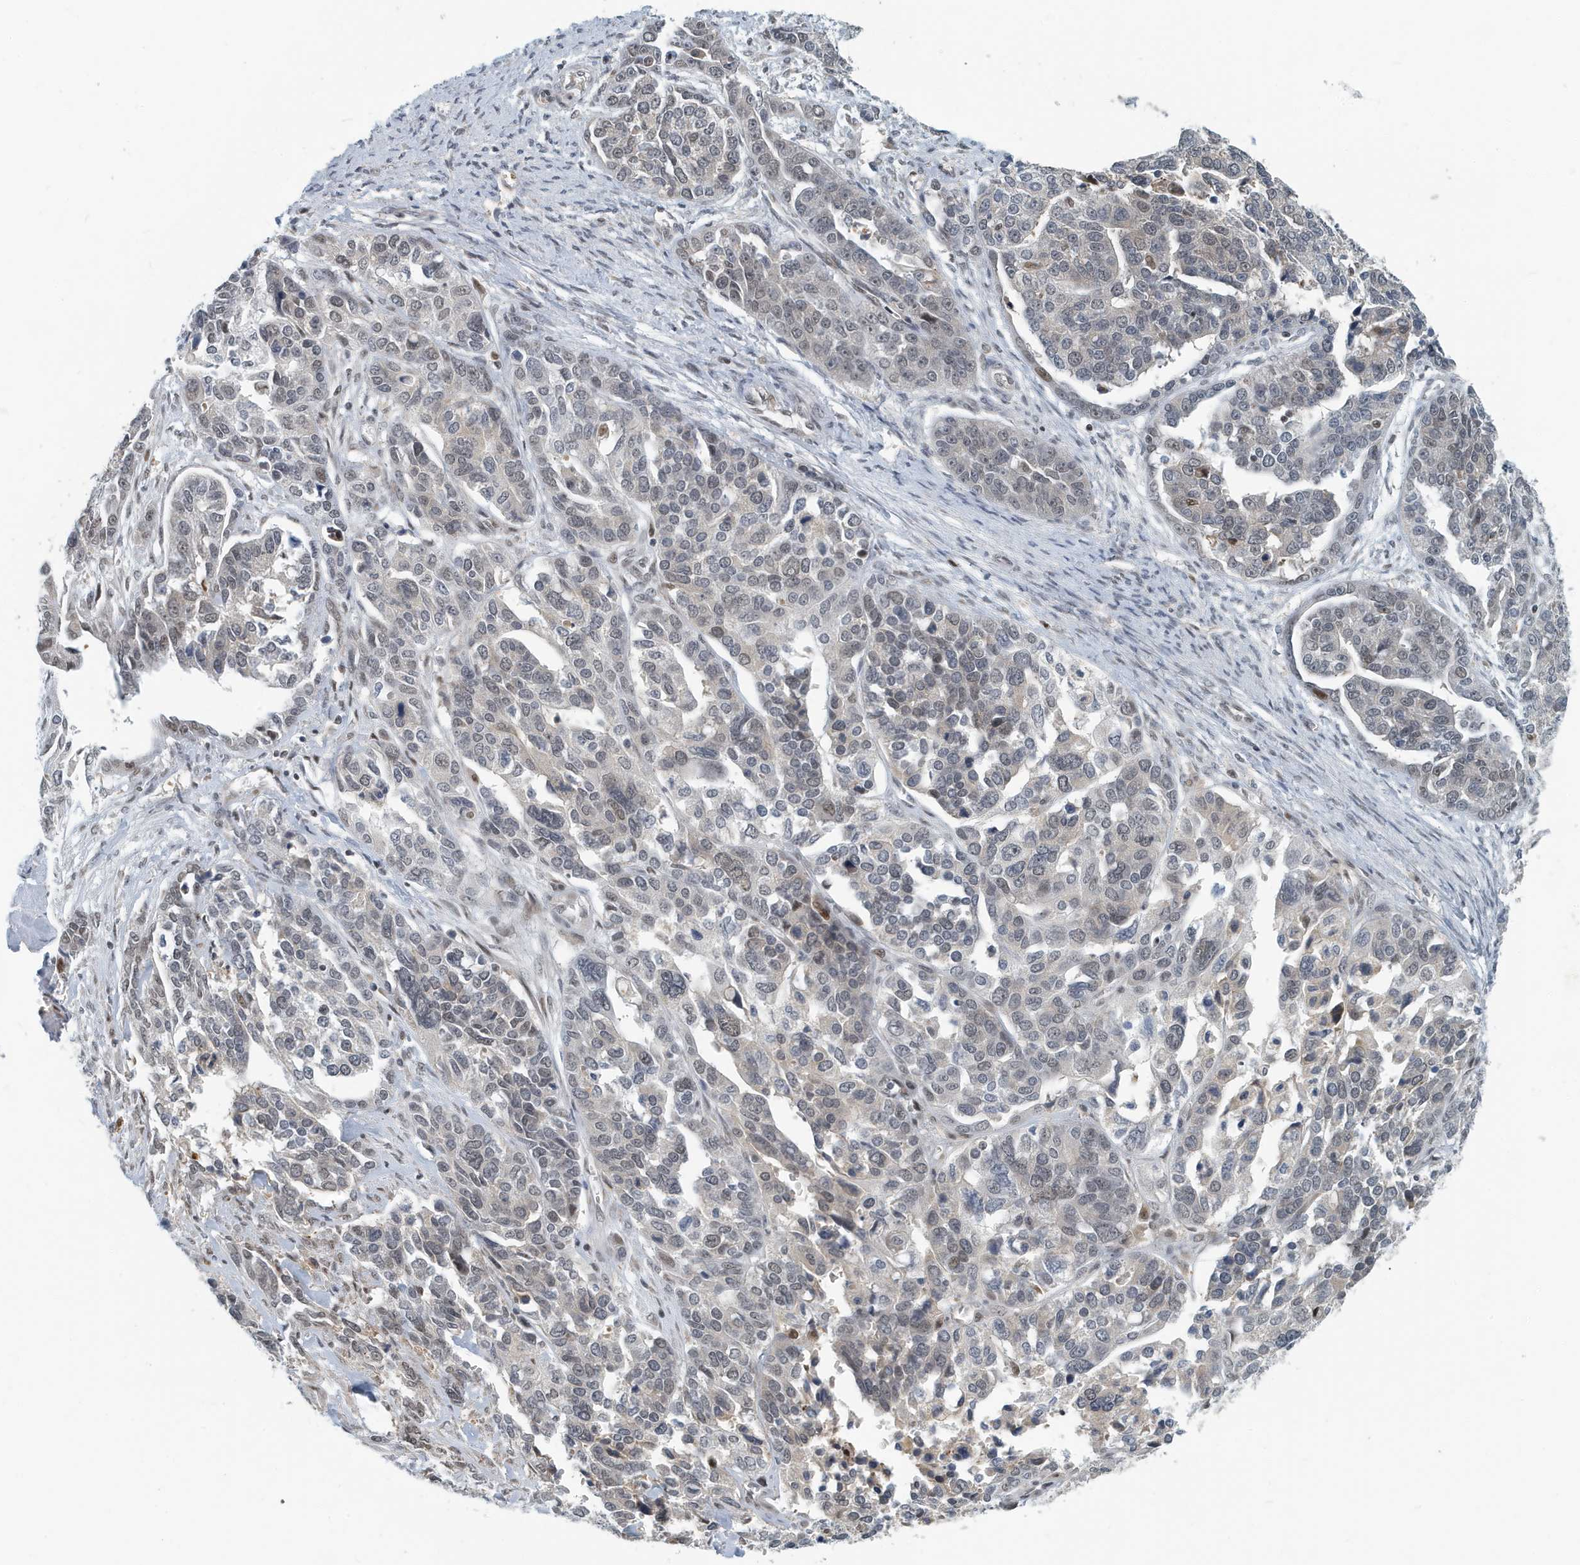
{"staining": {"intensity": "weak", "quantity": "<25%", "location": "nuclear"}, "tissue": "ovarian cancer", "cell_type": "Tumor cells", "image_type": "cancer", "snomed": [{"axis": "morphology", "description": "Cystadenocarcinoma, serous, NOS"}, {"axis": "topography", "description": "Ovary"}], "caption": "A histopathology image of serous cystadenocarcinoma (ovarian) stained for a protein shows no brown staining in tumor cells.", "gene": "KIF15", "patient": {"sex": "female", "age": 44}}